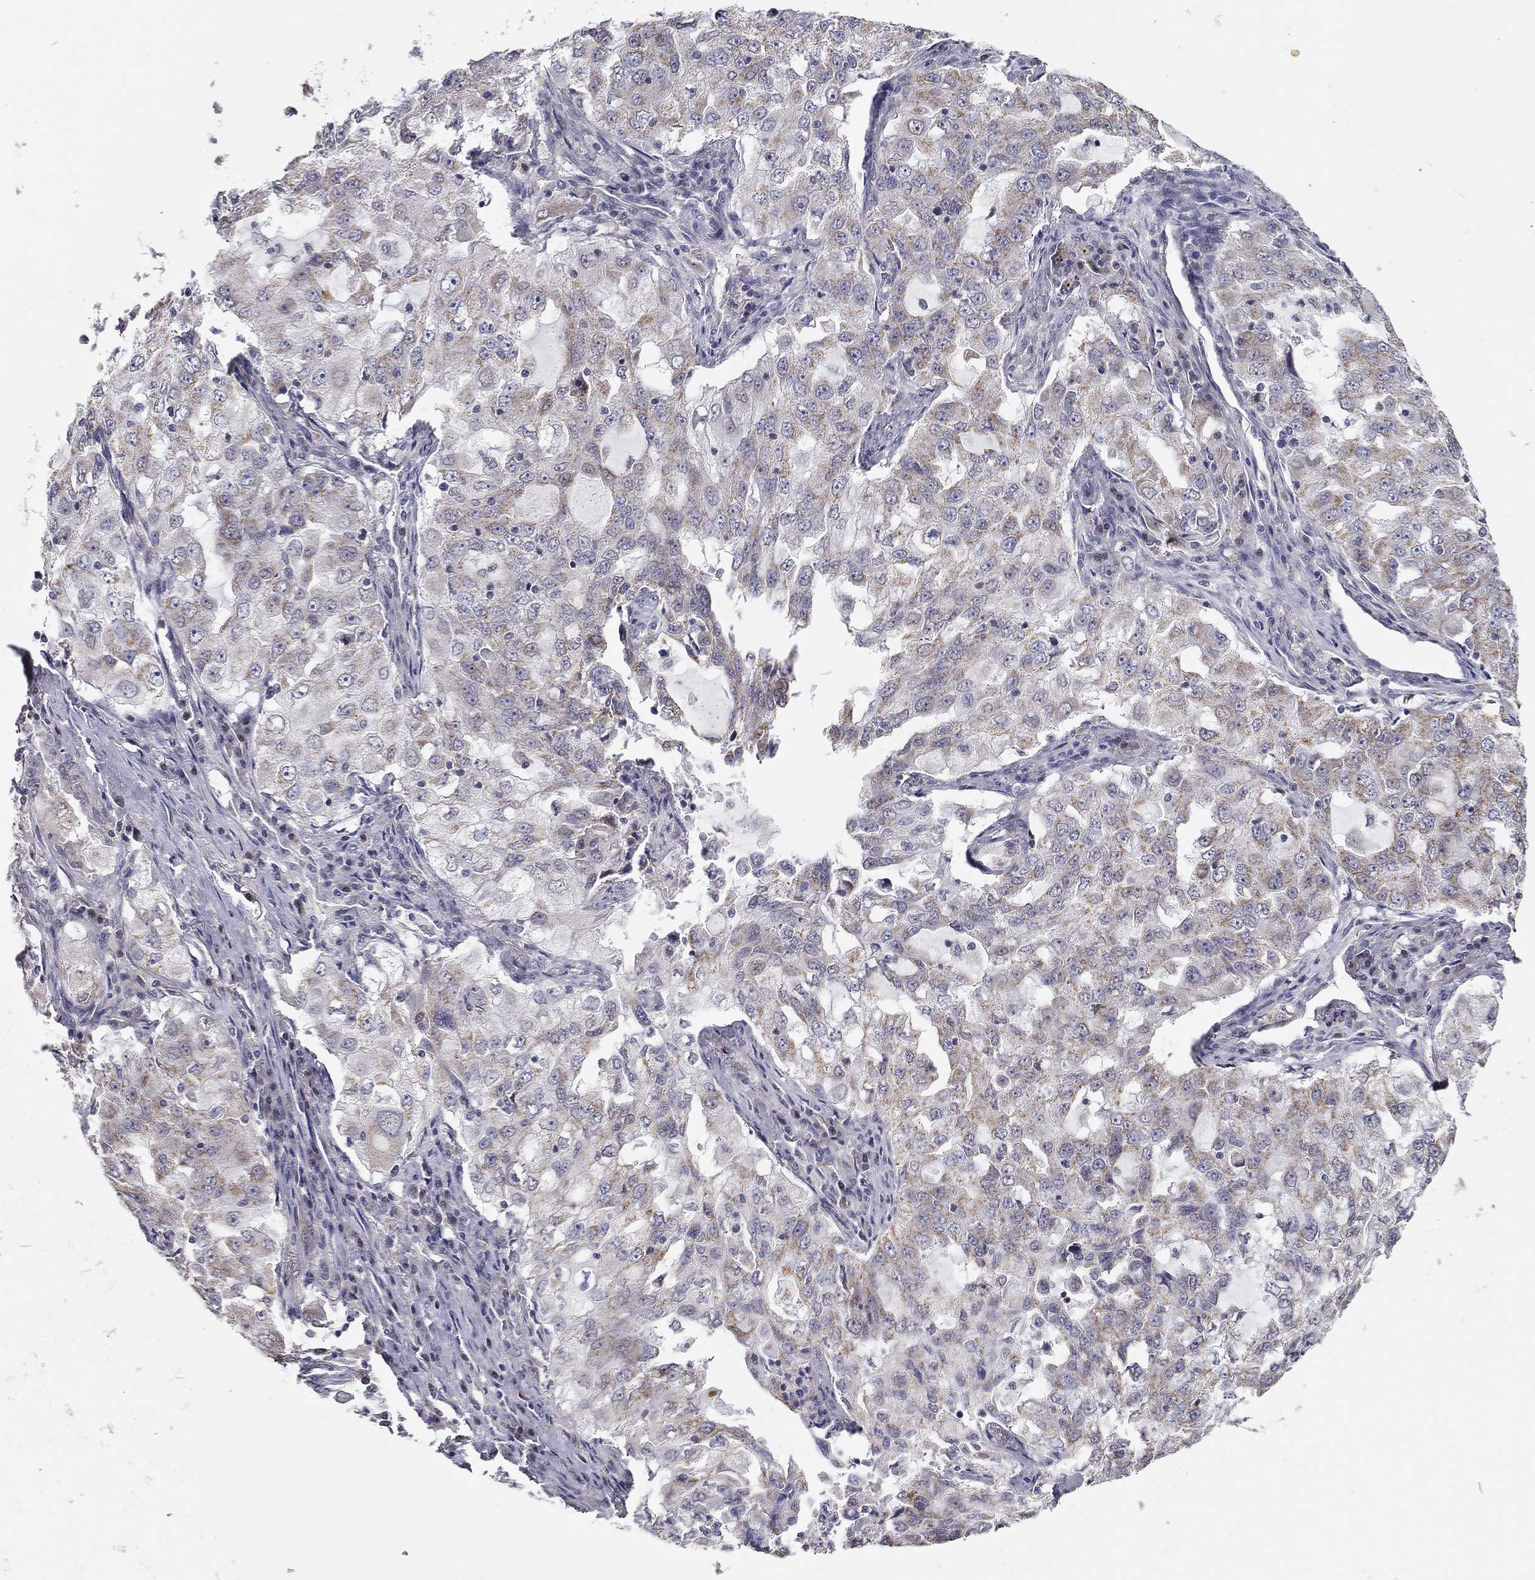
{"staining": {"intensity": "weak", "quantity": "<25%", "location": "cytoplasmic/membranous"}, "tissue": "lung cancer", "cell_type": "Tumor cells", "image_type": "cancer", "snomed": [{"axis": "morphology", "description": "Adenocarcinoma, NOS"}, {"axis": "topography", "description": "Lung"}], "caption": "This photomicrograph is of adenocarcinoma (lung) stained with immunohistochemistry to label a protein in brown with the nuclei are counter-stained blue. There is no expression in tumor cells.", "gene": "SLC2A9", "patient": {"sex": "female", "age": 61}}